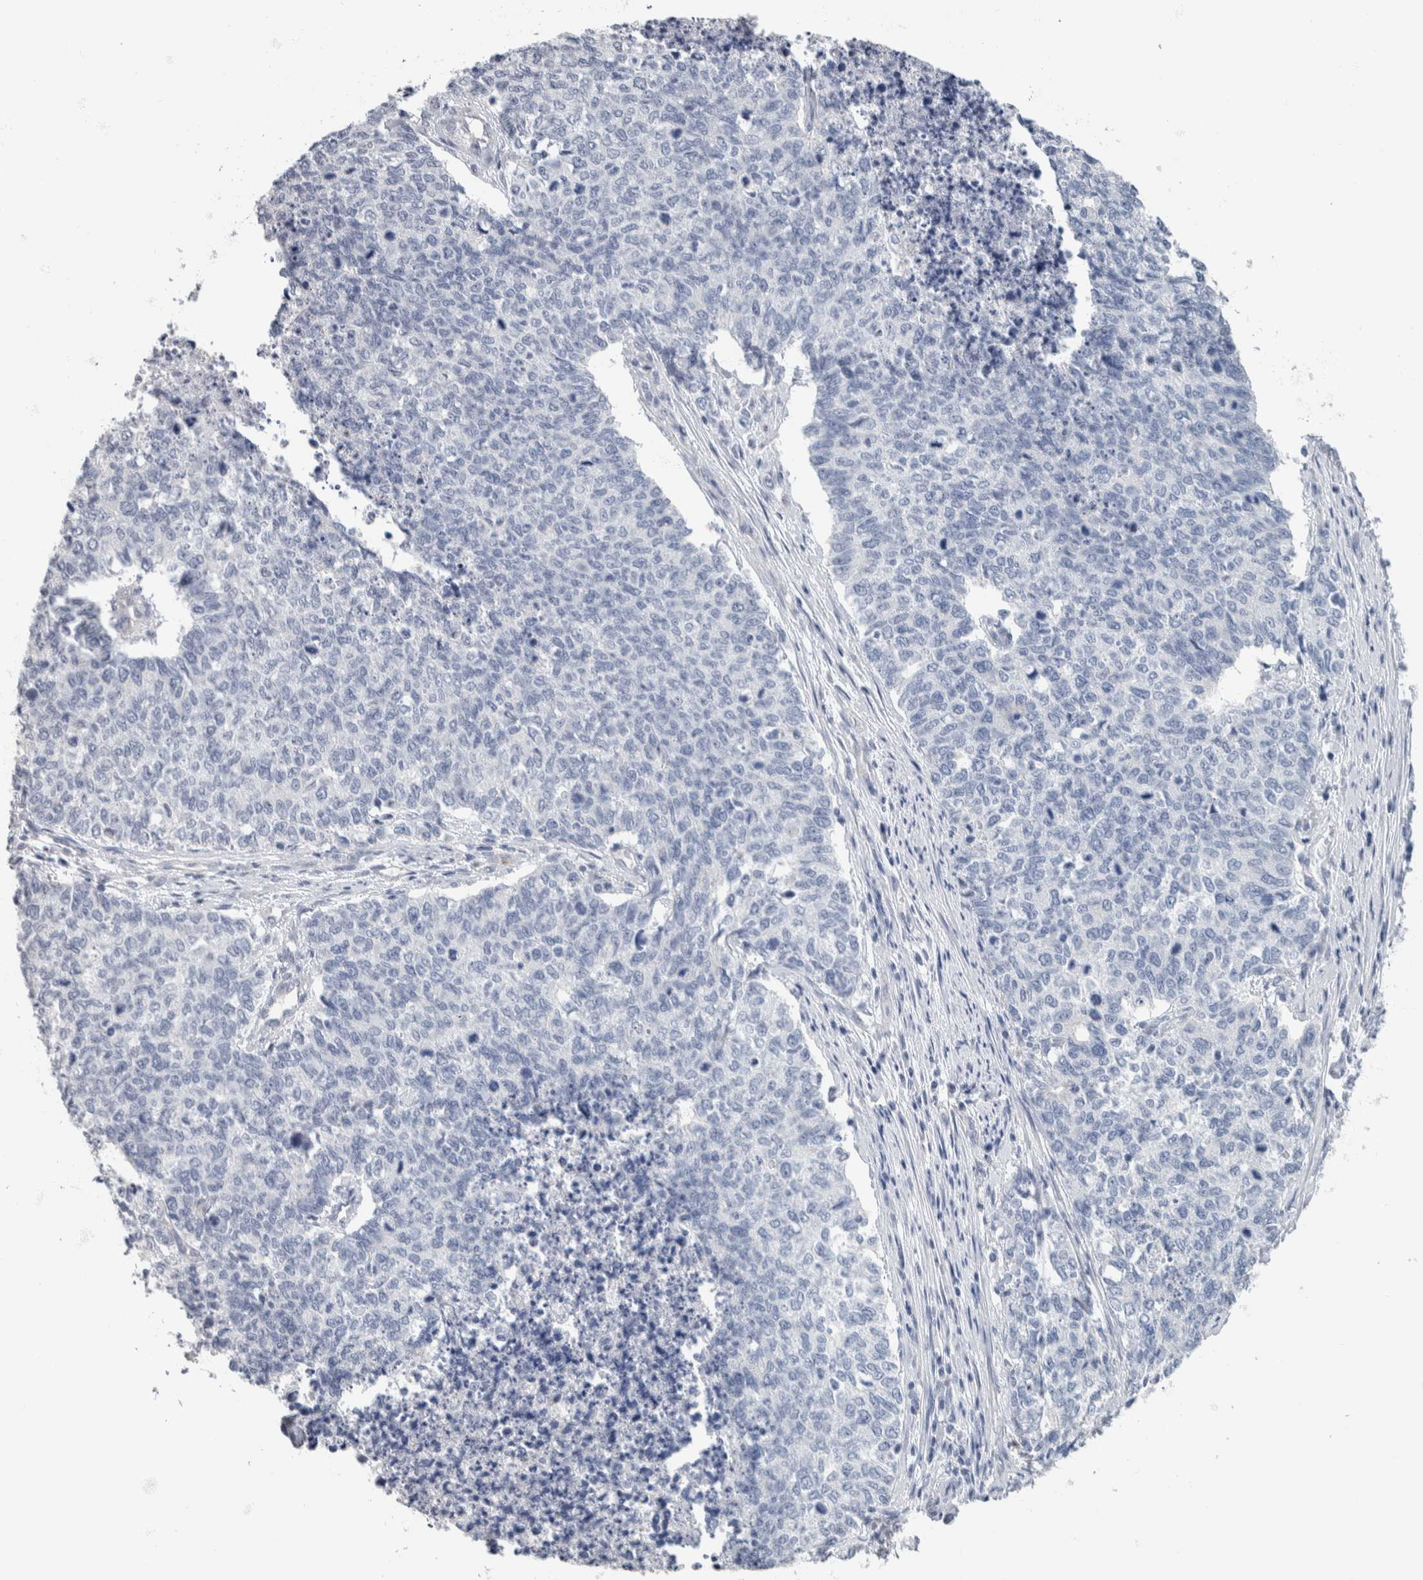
{"staining": {"intensity": "negative", "quantity": "none", "location": "none"}, "tissue": "cervical cancer", "cell_type": "Tumor cells", "image_type": "cancer", "snomed": [{"axis": "morphology", "description": "Squamous cell carcinoma, NOS"}, {"axis": "topography", "description": "Cervix"}], "caption": "Cervical cancer (squamous cell carcinoma) stained for a protein using immunohistochemistry shows no staining tumor cells.", "gene": "NEFM", "patient": {"sex": "female", "age": 63}}